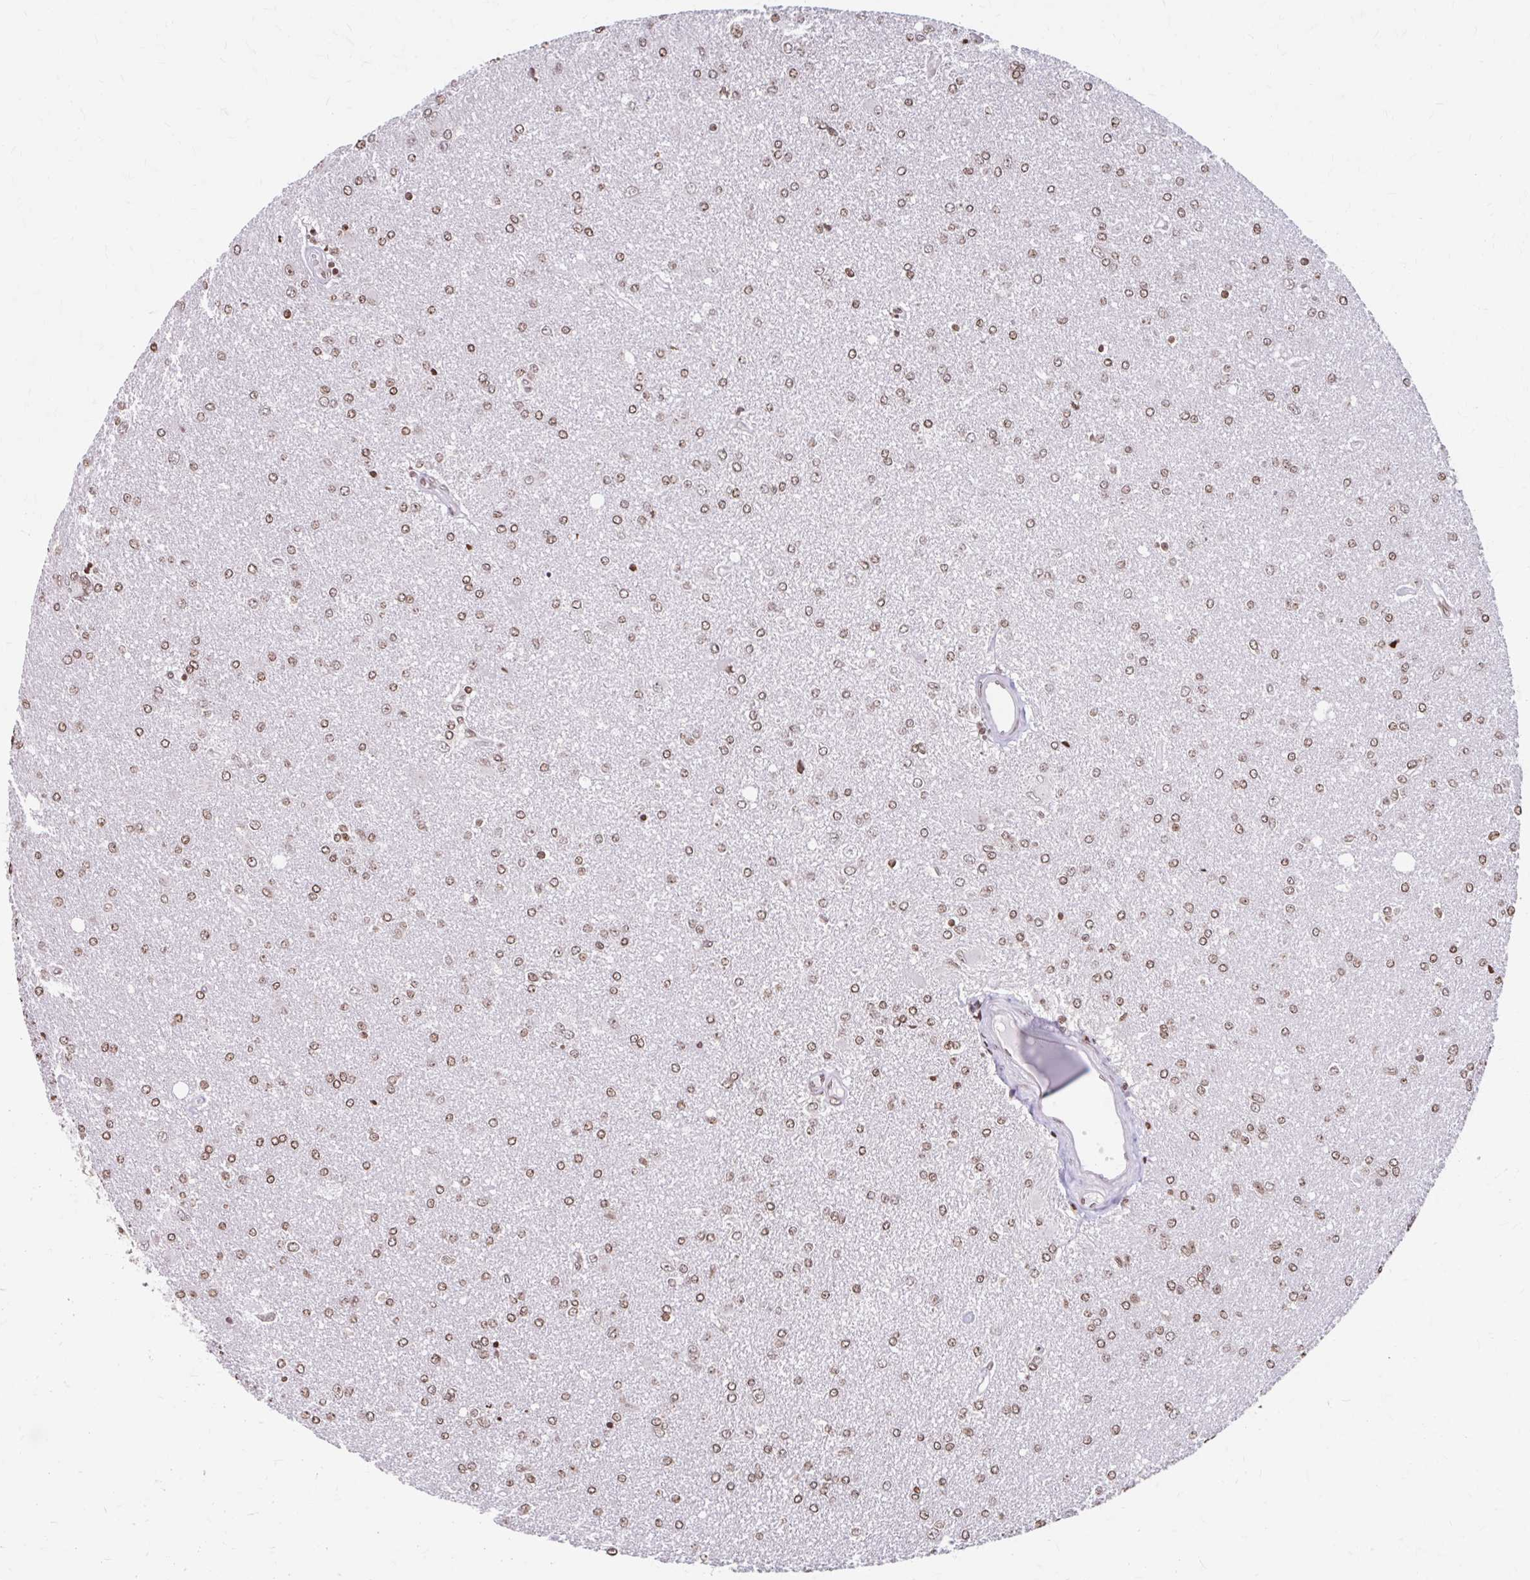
{"staining": {"intensity": "moderate", "quantity": ">75%", "location": "nuclear"}, "tissue": "glioma", "cell_type": "Tumor cells", "image_type": "cancer", "snomed": [{"axis": "morphology", "description": "Glioma, malignant, High grade"}, {"axis": "topography", "description": "Brain"}], "caption": "The histopathology image reveals staining of malignant high-grade glioma, revealing moderate nuclear protein expression (brown color) within tumor cells.", "gene": "ORC3", "patient": {"sex": "male", "age": 67}}